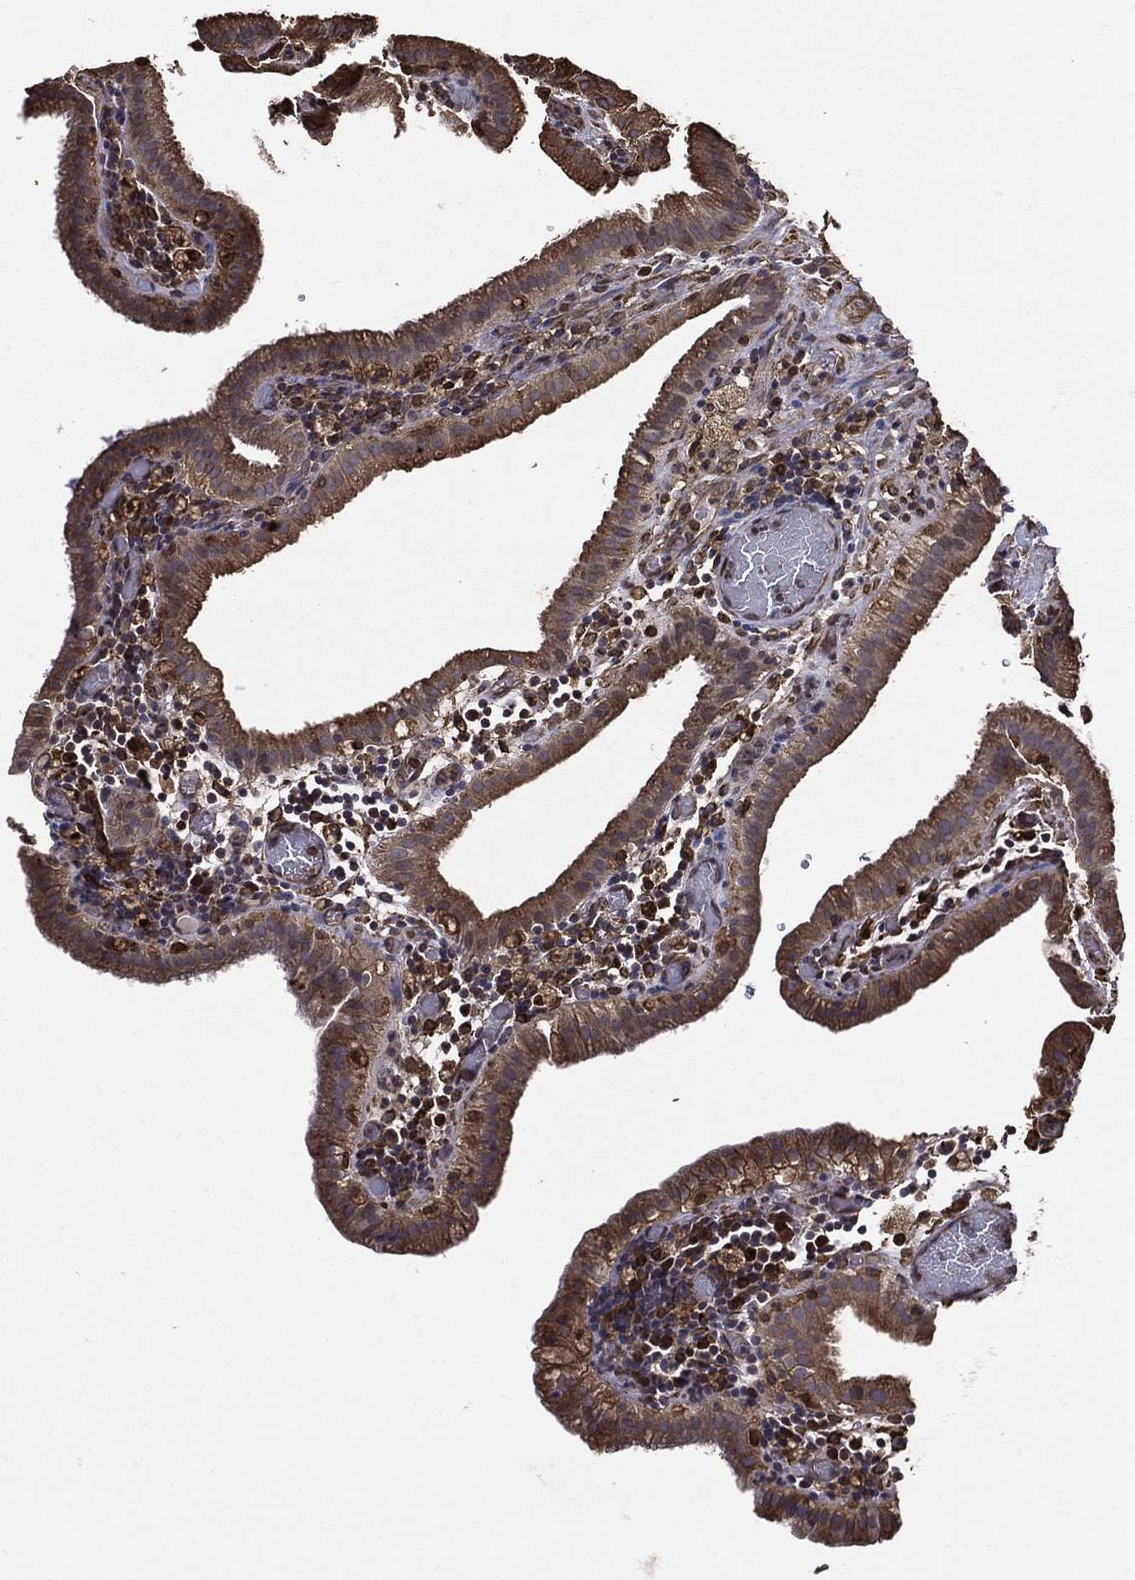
{"staining": {"intensity": "moderate", "quantity": "25%-75%", "location": "cytoplasmic/membranous"}, "tissue": "gallbladder", "cell_type": "Glandular cells", "image_type": "normal", "snomed": [{"axis": "morphology", "description": "Normal tissue, NOS"}, {"axis": "topography", "description": "Gallbladder"}], "caption": "Moderate cytoplasmic/membranous expression is identified in about 25%-75% of glandular cells in normal gallbladder. The staining is performed using DAB (3,3'-diaminobenzidine) brown chromogen to label protein expression. The nuclei are counter-stained blue using hematoxylin.", "gene": "DPYSL2", "patient": {"sex": "male", "age": 62}}